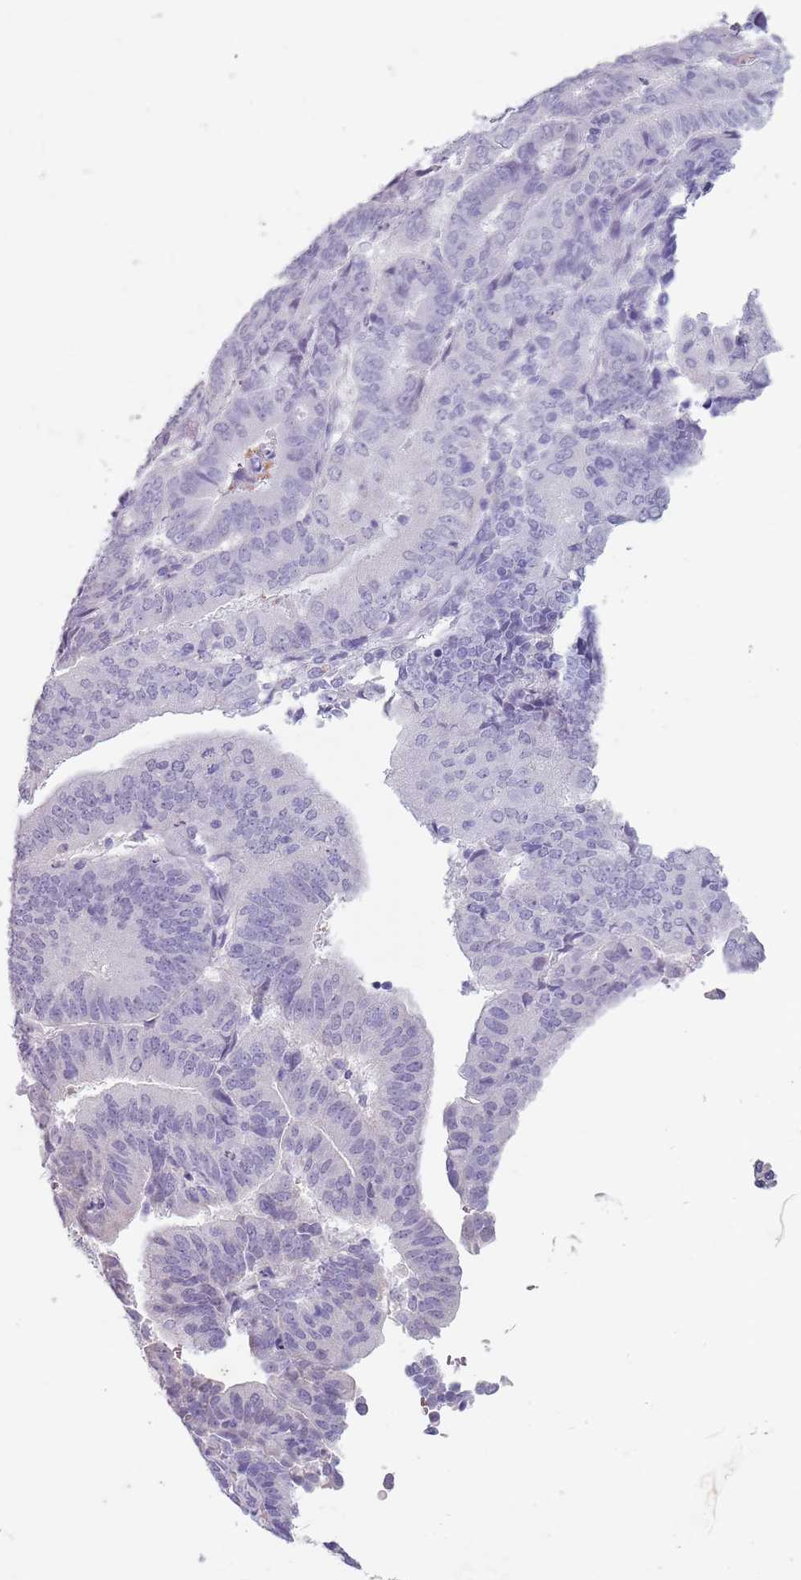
{"staining": {"intensity": "negative", "quantity": "none", "location": "none"}, "tissue": "endometrial cancer", "cell_type": "Tumor cells", "image_type": "cancer", "snomed": [{"axis": "morphology", "description": "Adenocarcinoma, NOS"}, {"axis": "topography", "description": "Endometrium"}], "caption": "The IHC histopathology image has no significant staining in tumor cells of endometrial cancer tissue. The staining is performed using DAB (3,3'-diaminobenzidine) brown chromogen with nuclei counter-stained in using hematoxylin.", "gene": "SPESP1", "patient": {"sex": "female", "age": 70}}